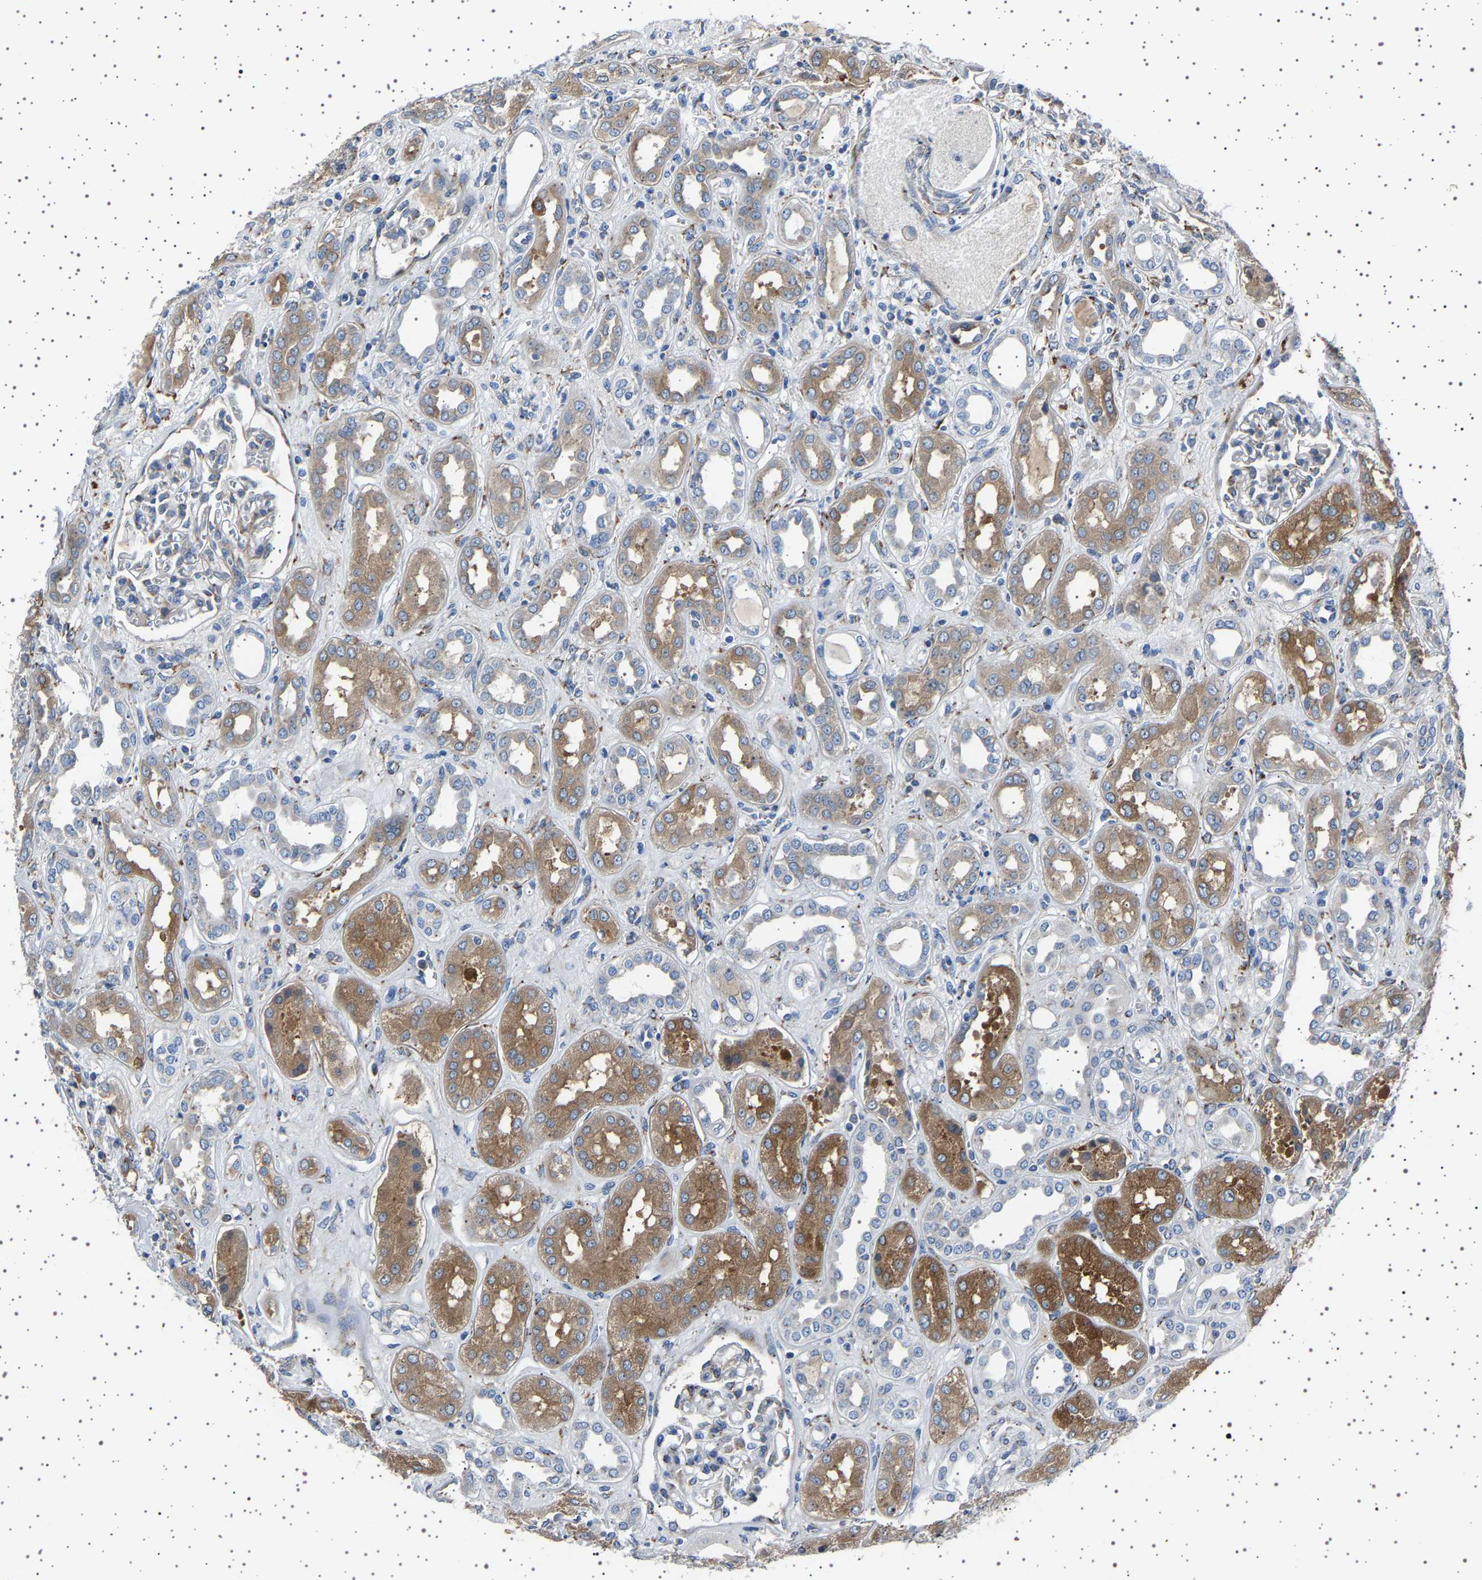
{"staining": {"intensity": "weak", "quantity": "25%-75%", "location": "cytoplasmic/membranous"}, "tissue": "kidney", "cell_type": "Cells in glomeruli", "image_type": "normal", "snomed": [{"axis": "morphology", "description": "Normal tissue, NOS"}, {"axis": "topography", "description": "Kidney"}], "caption": "Immunohistochemistry (IHC) histopathology image of benign kidney: kidney stained using immunohistochemistry (IHC) shows low levels of weak protein expression localized specifically in the cytoplasmic/membranous of cells in glomeruli, appearing as a cytoplasmic/membranous brown color.", "gene": "FTCD", "patient": {"sex": "male", "age": 59}}